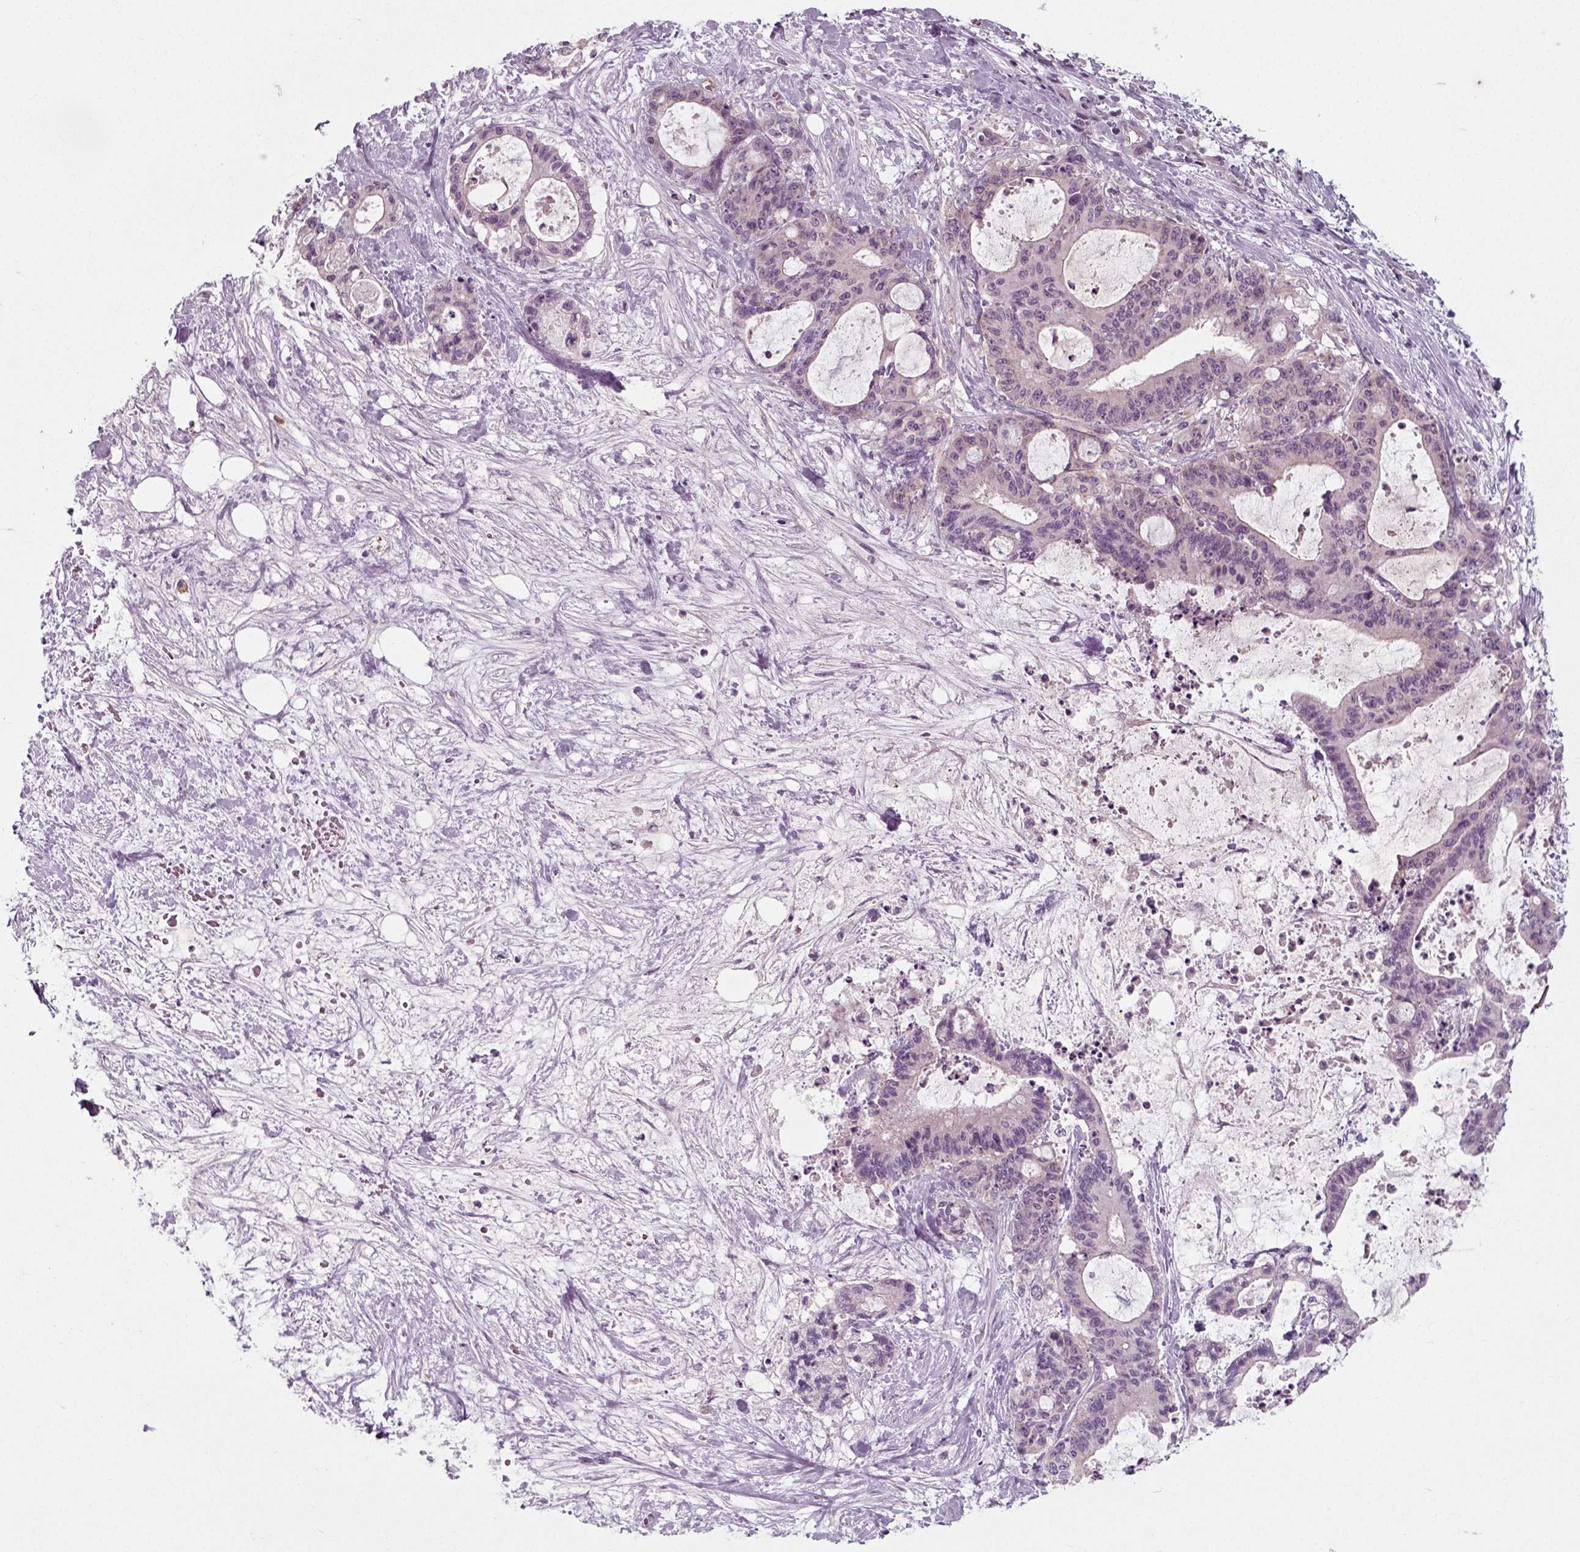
{"staining": {"intensity": "negative", "quantity": "none", "location": "none"}, "tissue": "liver cancer", "cell_type": "Tumor cells", "image_type": "cancer", "snomed": [{"axis": "morphology", "description": "Cholangiocarcinoma"}, {"axis": "topography", "description": "Liver"}], "caption": "The immunohistochemistry photomicrograph has no significant positivity in tumor cells of cholangiocarcinoma (liver) tissue. (Immunohistochemistry (ihc), brightfield microscopy, high magnification).", "gene": "RND2", "patient": {"sex": "female", "age": 73}}